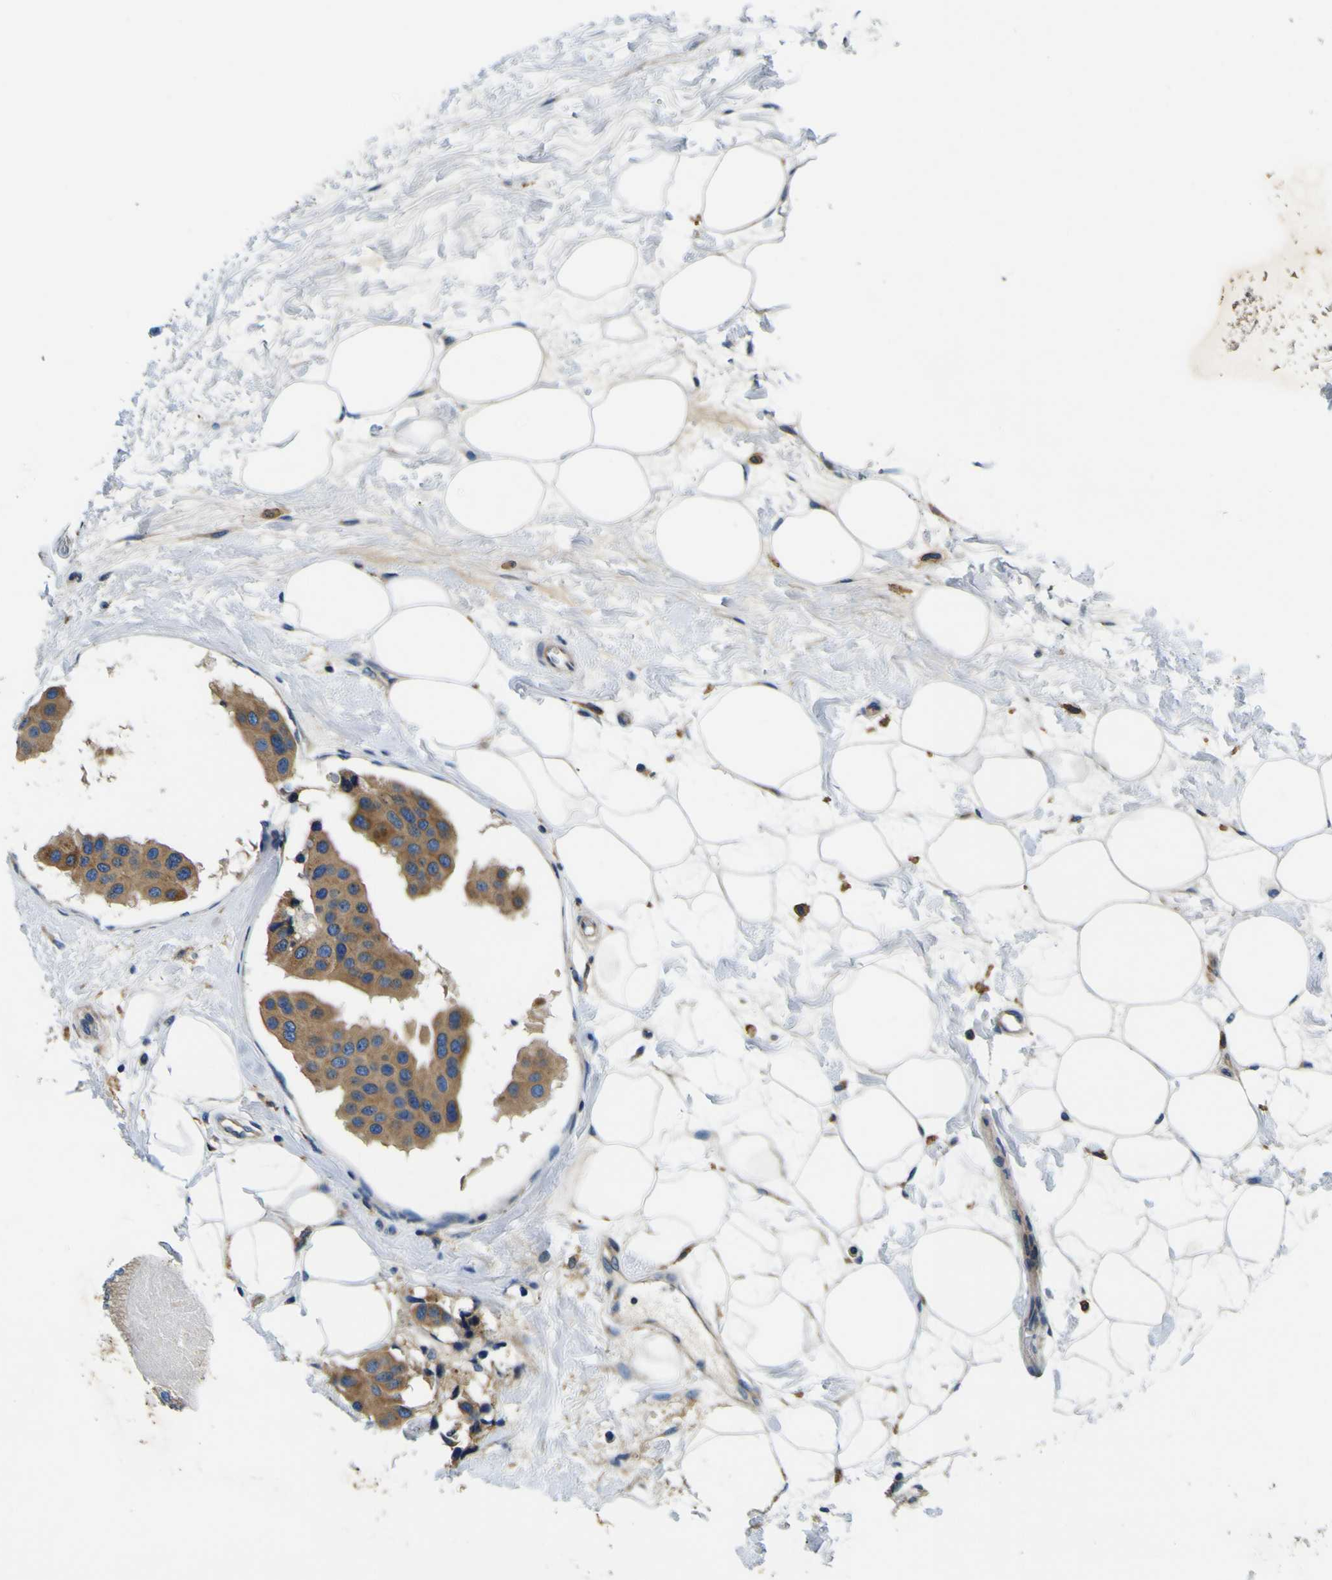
{"staining": {"intensity": "moderate", "quantity": ">75%", "location": "cytoplasmic/membranous"}, "tissue": "breast cancer", "cell_type": "Tumor cells", "image_type": "cancer", "snomed": [{"axis": "morphology", "description": "Normal tissue, NOS"}, {"axis": "morphology", "description": "Duct carcinoma"}, {"axis": "topography", "description": "Breast"}], "caption": "Breast intraductal carcinoma stained for a protein displays moderate cytoplasmic/membranous positivity in tumor cells. (Stains: DAB (3,3'-diaminobenzidine) in brown, nuclei in blue, Microscopy: brightfield microscopy at high magnification).", "gene": "CLSTN1", "patient": {"sex": "female", "age": 39}}